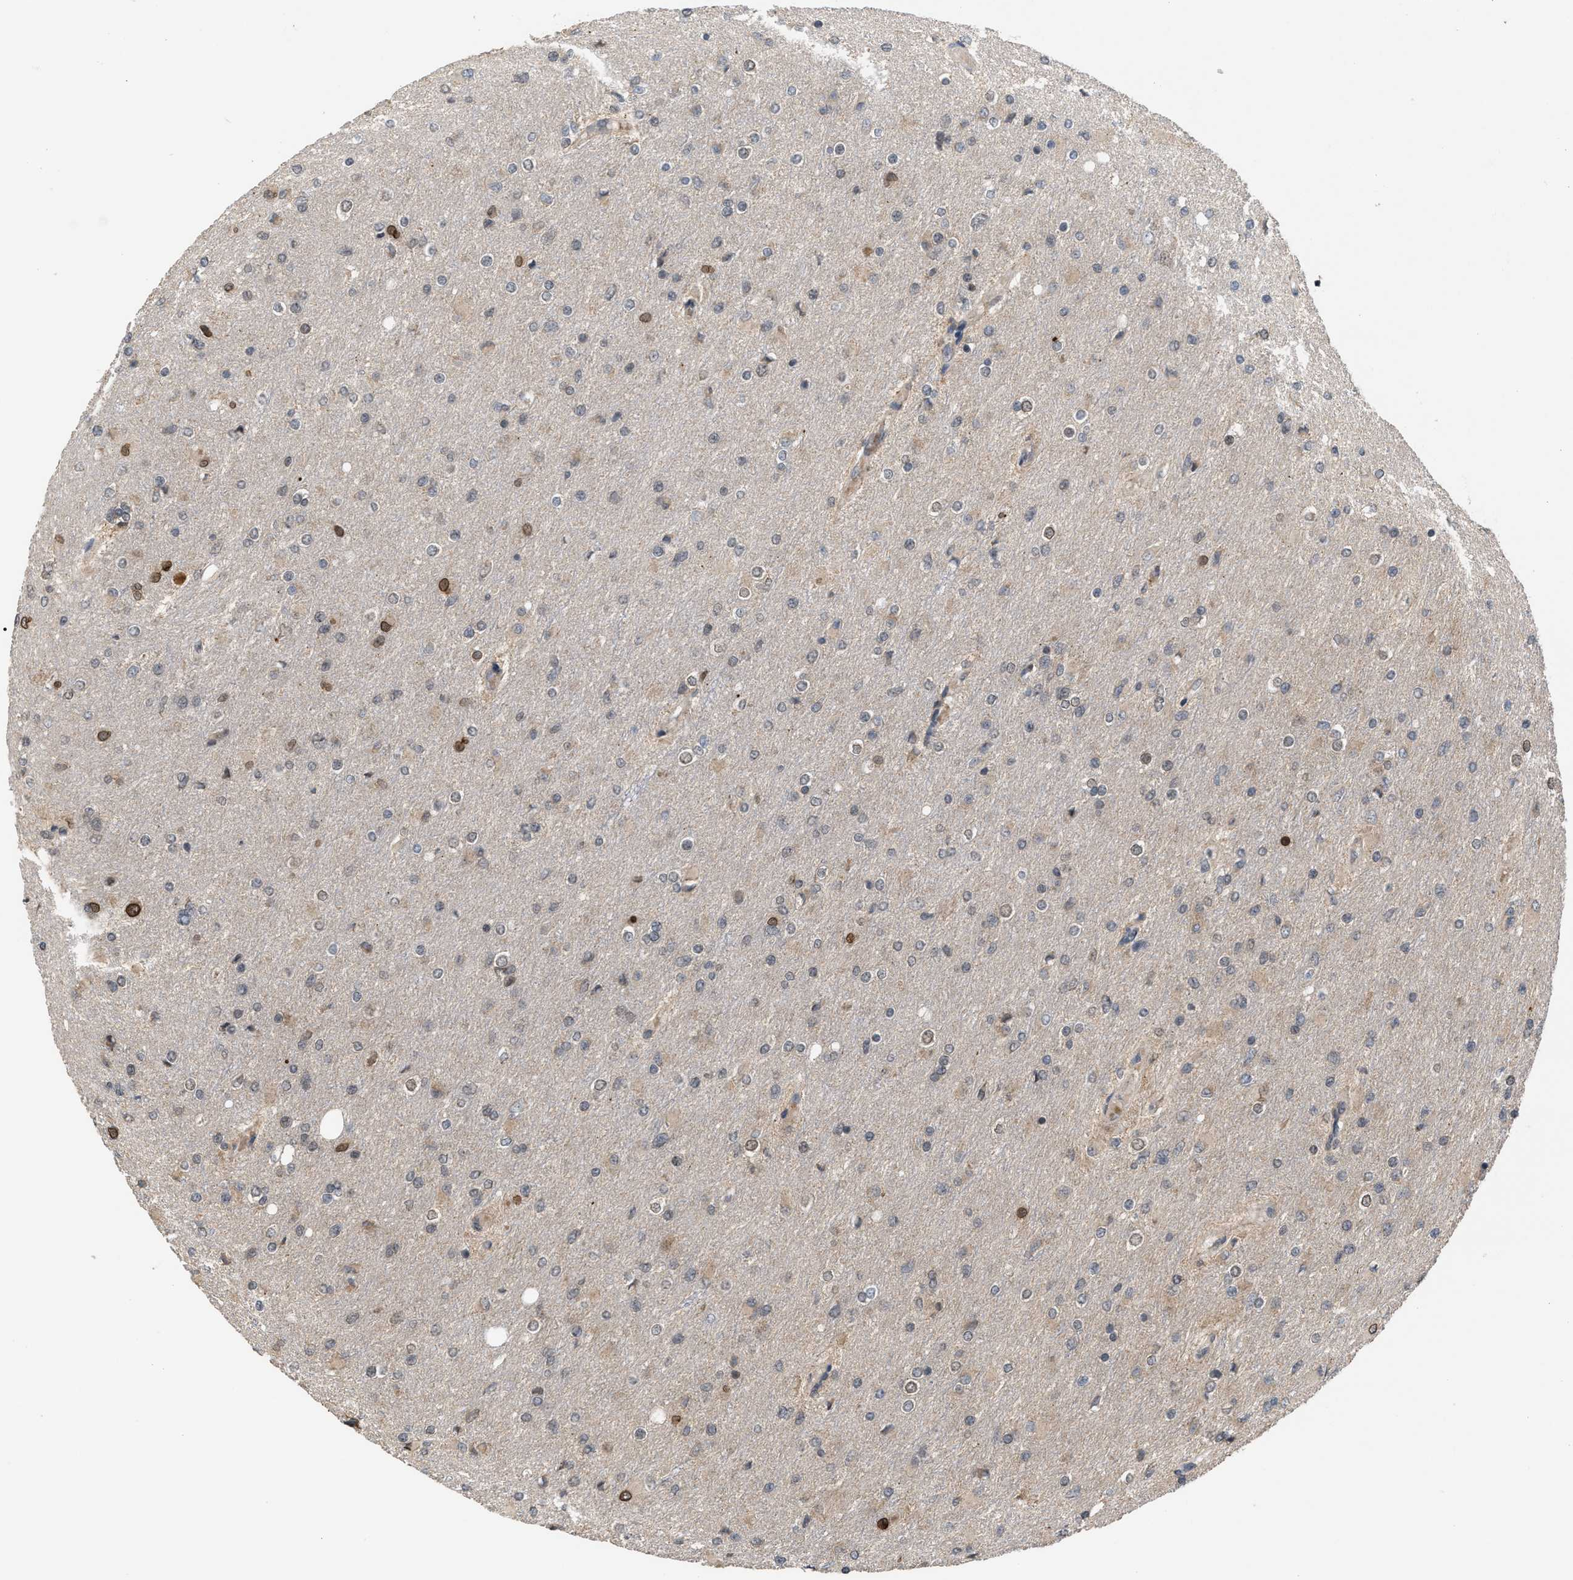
{"staining": {"intensity": "moderate", "quantity": "<25%", "location": "nuclear"}, "tissue": "glioma", "cell_type": "Tumor cells", "image_type": "cancer", "snomed": [{"axis": "morphology", "description": "Glioma, malignant, High grade"}, {"axis": "topography", "description": "Cerebral cortex"}], "caption": "DAB (3,3'-diaminobenzidine) immunohistochemical staining of malignant high-grade glioma shows moderate nuclear protein positivity in about <25% of tumor cells.", "gene": "C9orf78", "patient": {"sex": "female", "age": 36}}